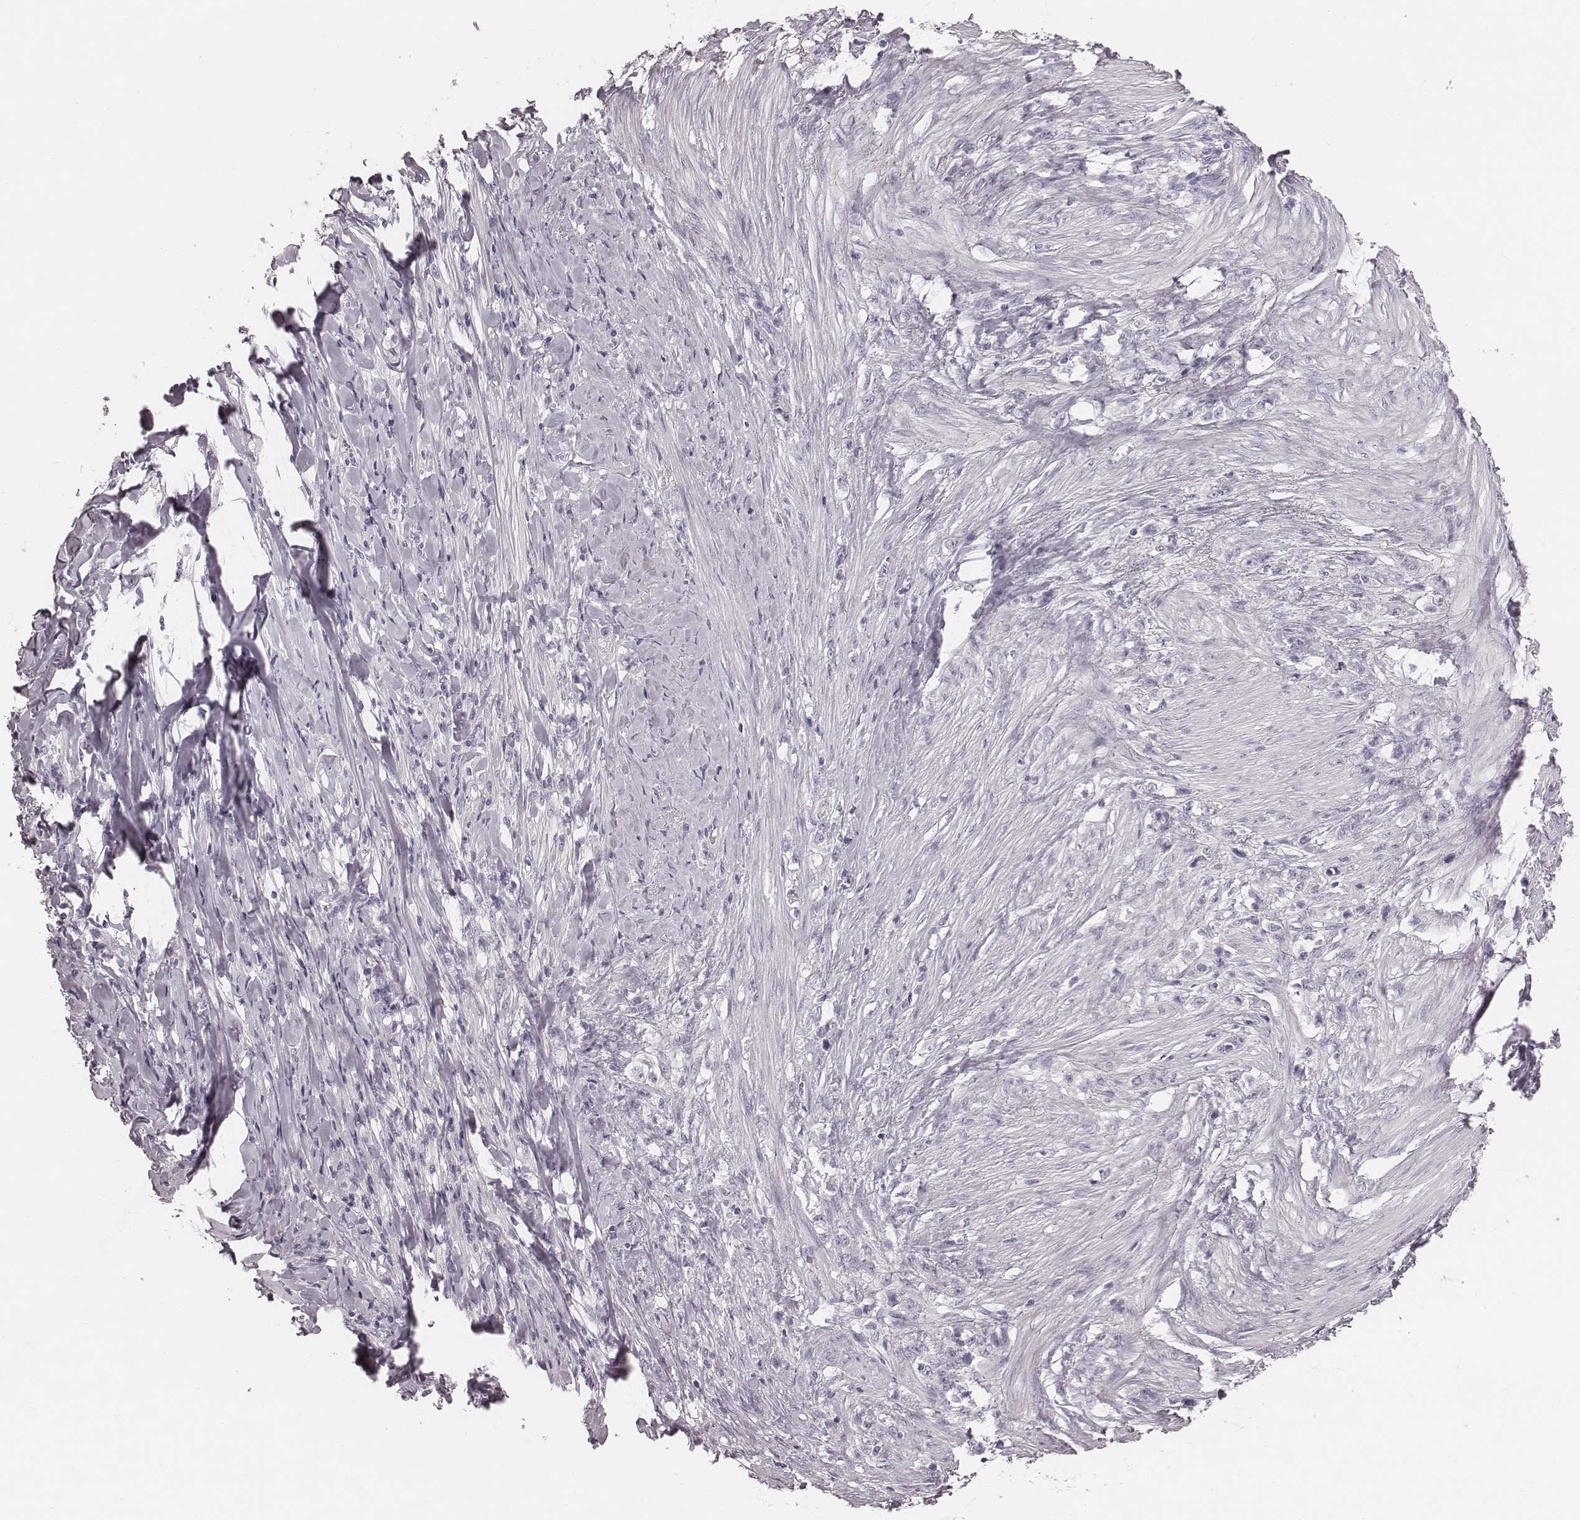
{"staining": {"intensity": "negative", "quantity": "none", "location": "none"}, "tissue": "stomach cancer", "cell_type": "Tumor cells", "image_type": "cancer", "snomed": [{"axis": "morphology", "description": "Adenocarcinoma, NOS"}, {"axis": "topography", "description": "Stomach, lower"}], "caption": "High magnification brightfield microscopy of adenocarcinoma (stomach) stained with DAB (3,3'-diaminobenzidine) (brown) and counterstained with hematoxylin (blue): tumor cells show no significant positivity.", "gene": "SPA17", "patient": {"sex": "male", "age": 88}}